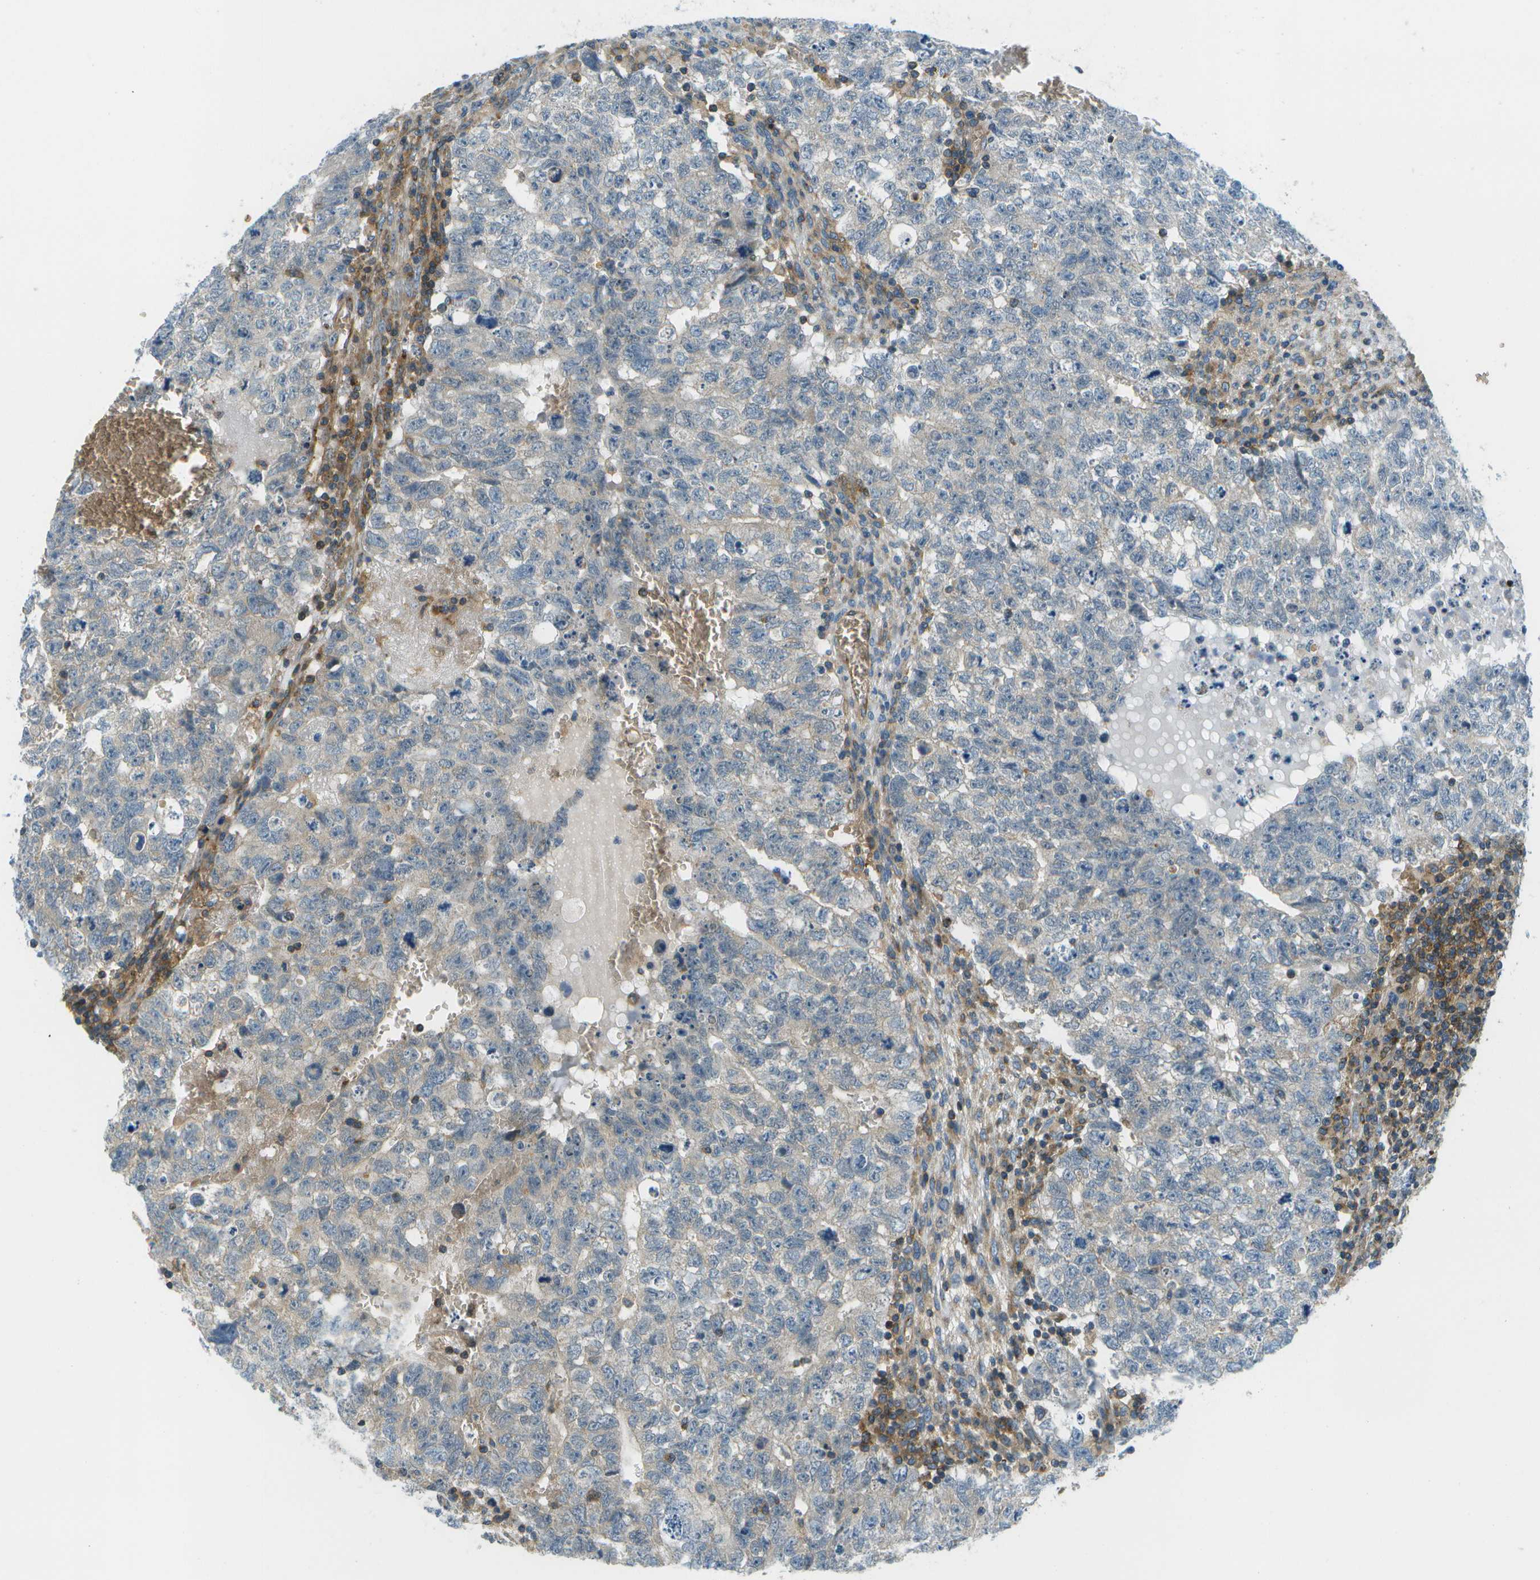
{"staining": {"intensity": "negative", "quantity": "none", "location": "none"}, "tissue": "testis cancer", "cell_type": "Tumor cells", "image_type": "cancer", "snomed": [{"axis": "morphology", "description": "Seminoma, NOS"}, {"axis": "morphology", "description": "Carcinoma, Embryonal, NOS"}, {"axis": "topography", "description": "Testis"}], "caption": "A high-resolution micrograph shows IHC staining of seminoma (testis), which exhibits no significant positivity in tumor cells. (DAB (3,3'-diaminobenzidine) immunohistochemistry (IHC), high magnification).", "gene": "CTIF", "patient": {"sex": "male", "age": 38}}